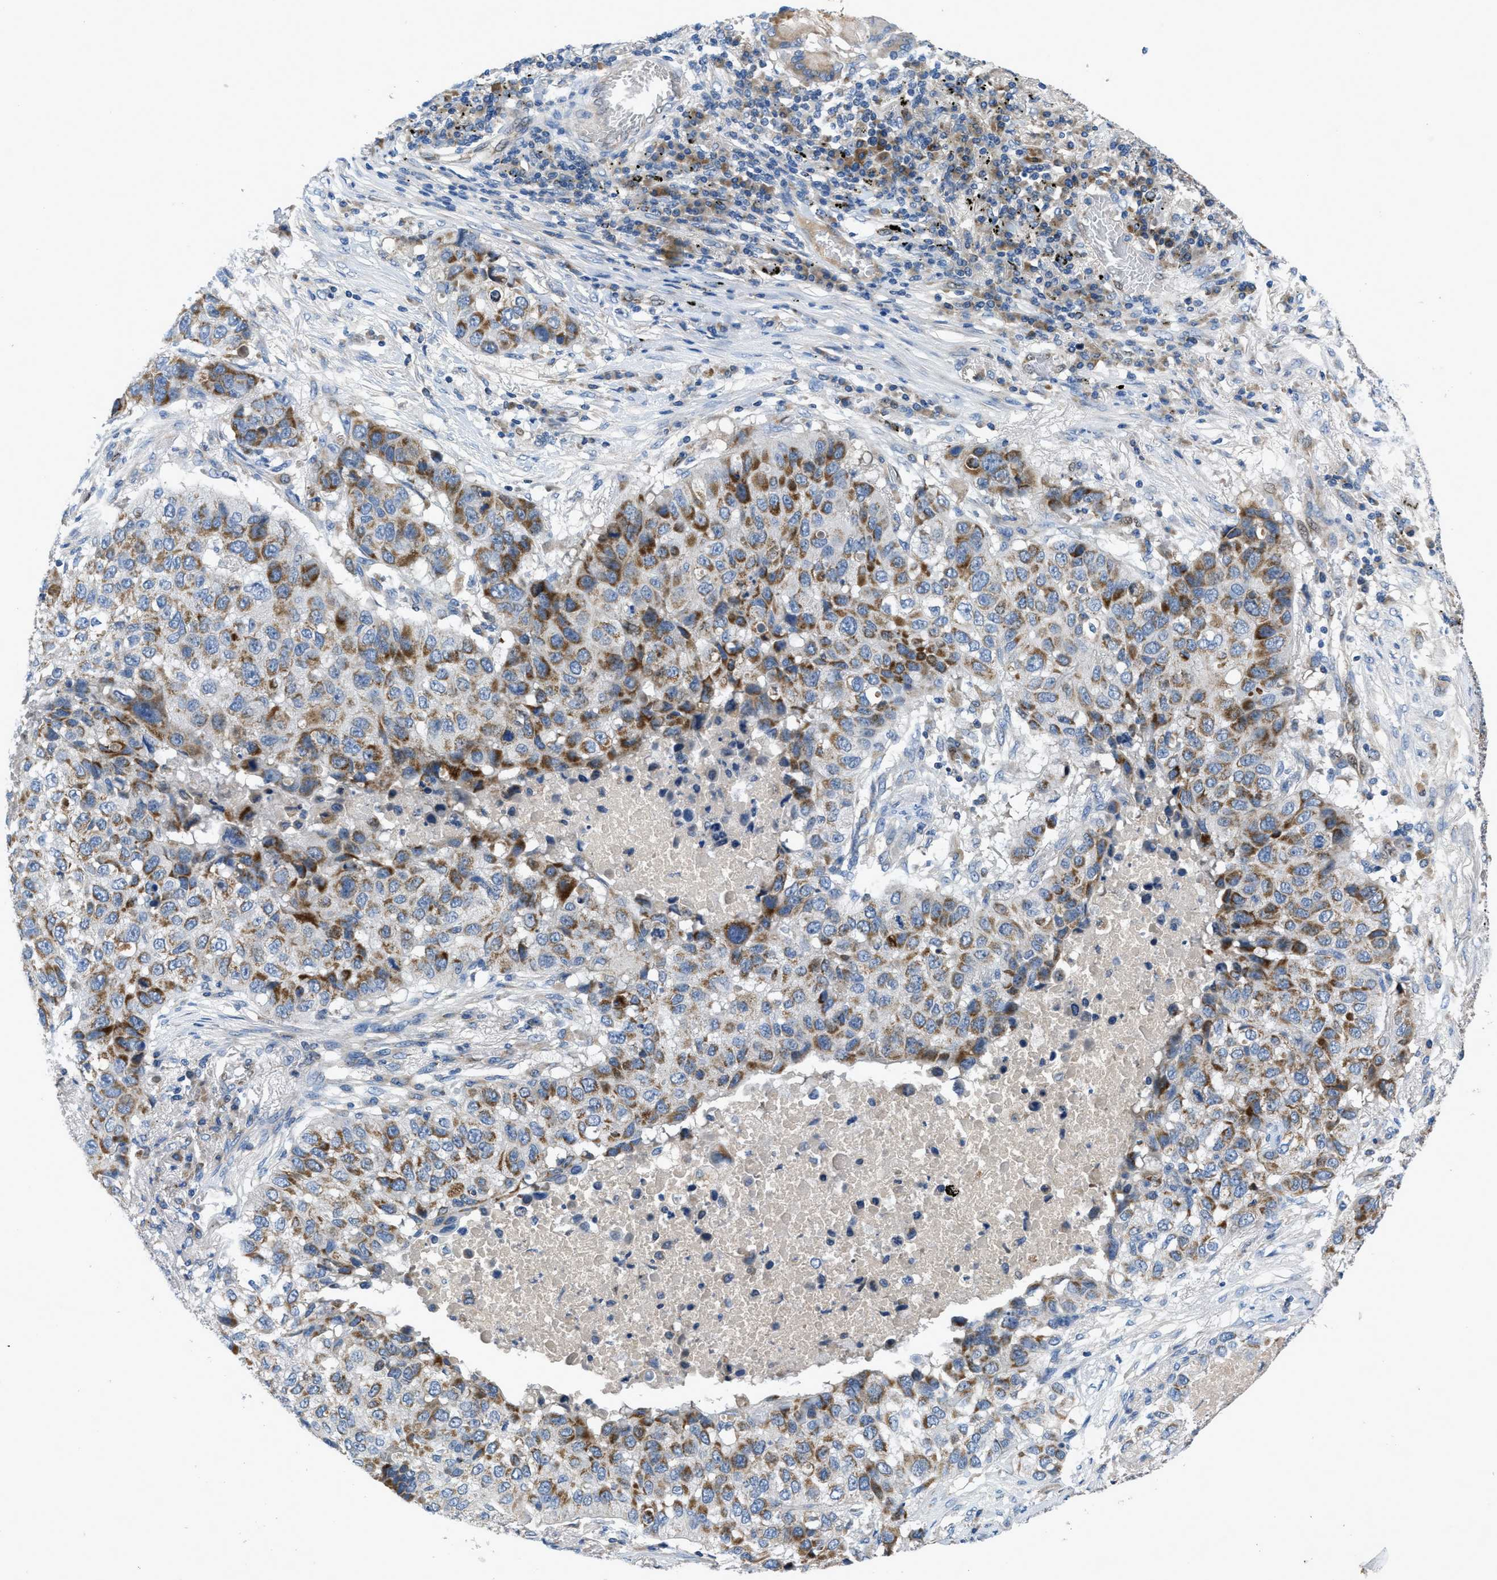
{"staining": {"intensity": "strong", "quantity": "<25%", "location": "cytoplasmic/membranous"}, "tissue": "lung cancer", "cell_type": "Tumor cells", "image_type": "cancer", "snomed": [{"axis": "morphology", "description": "Squamous cell carcinoma, NOS"}, {"axis": "topography", "description": "Lung"}], "caption": "Tumor cells show medium levels of strong cytoplasmic/membranous expression in approximately <25% of cells in human lung cancer. (DAB (3,3'-diaminobenzidine) IHC, brown staining for protein, blue staining for nuclei).", "gene": "PNKD", "patient": {"sex": "male", "age": 57}}